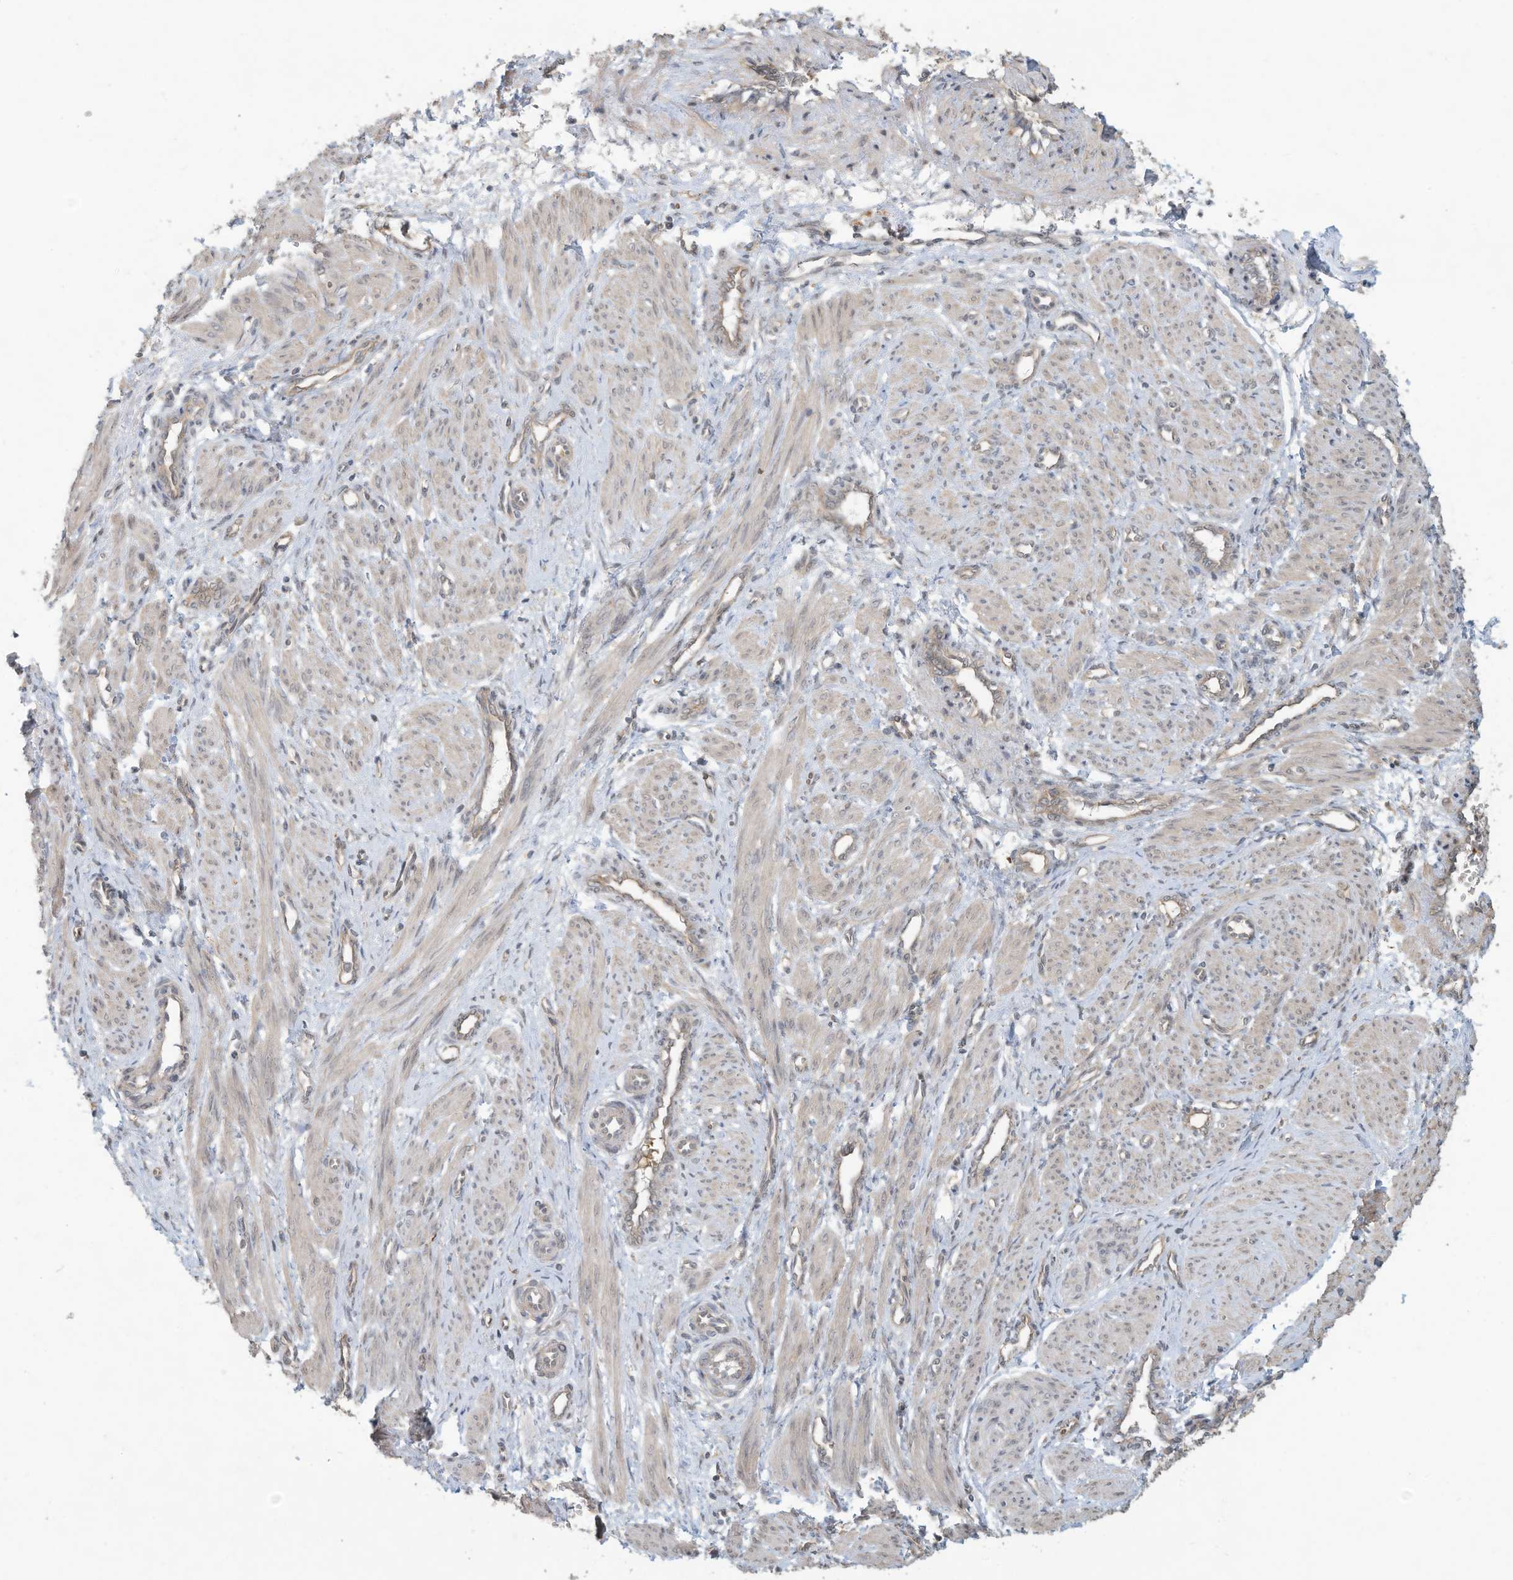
{"staining": {"intensity": "weak", "quantity": "<25%", "location": "cytoplasmic/membranous"}, "tissue": "smooth muscle", "cell_type": "Smooth muscle cells", "image_type": "normal", "snomed": [{"axis": "morphology", "description": "Normal tissue, NOS"}, {"axis": "topography", "description": "Endometrium"}], "caption": "Normal smooth muscle was stained to show a protein in brown. There is no significant expression in smooth muscle cells. (Stains: DAB (3,3'-diaminobenzidine) immunohistochemistry (IHC) with hematoxylin counter stain, Microscopy: brightfield microscopy at high magnification).", "gene": "ERI2", "patient": {"sex": "female", "age": 33}}